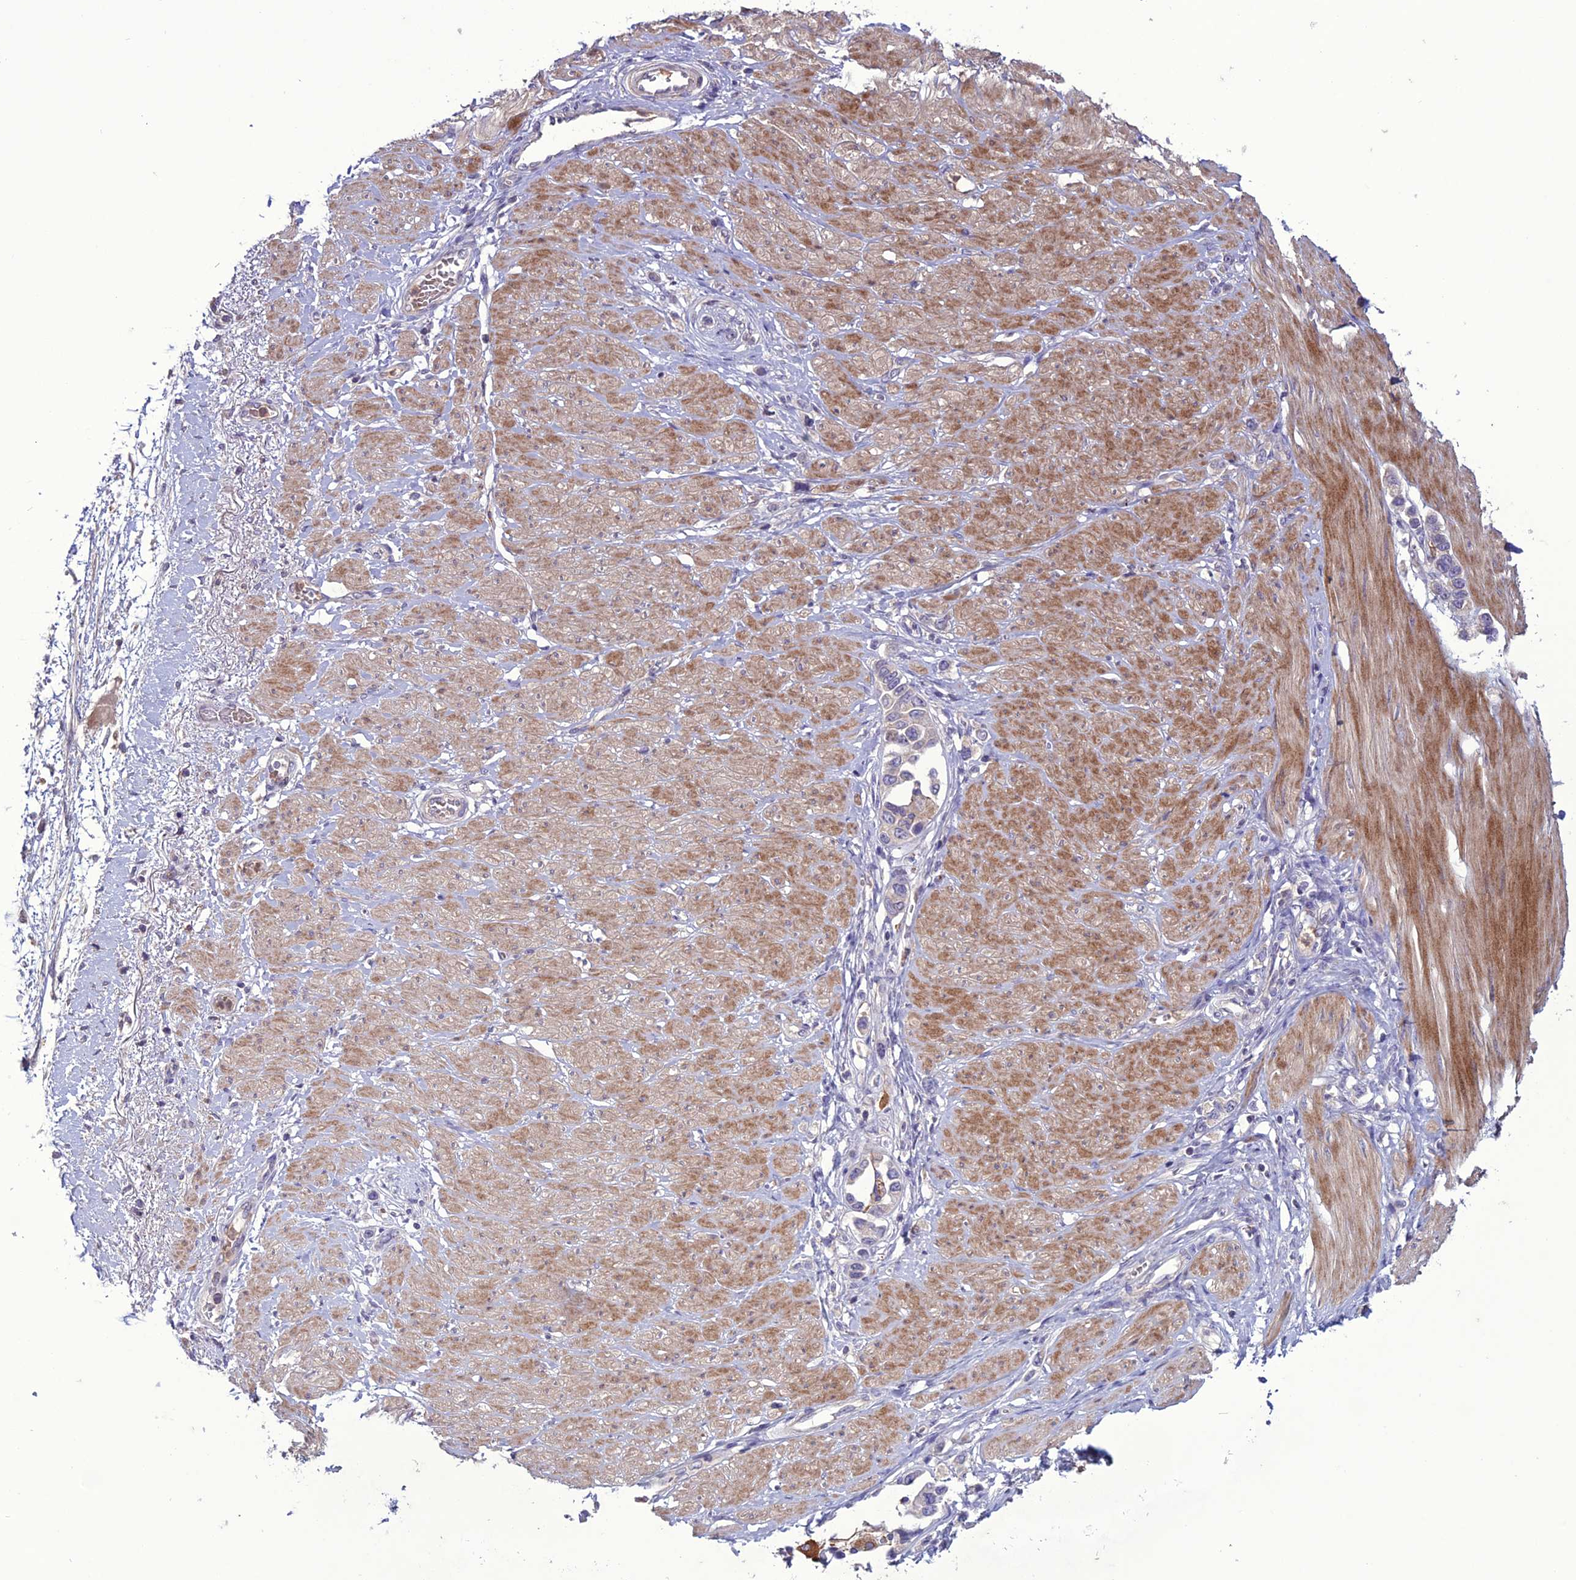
{"staining": {"intensity": "negative", "quantity": "none", "location": "none"}, "tissue": "stomach cancer", "cell_type": "Tumor cells", "image_type": "cancer", "snomed": [{"axis": "morphology", "description": "Adenocarcinoma, NOS"}, {"axis": "topography", "description": "Stomach"}], "caption": "Tumor cells show no significant positivity in stomach cancer.", "gene": "C2orf76", "patient": {"sex": "female", "age": 65}}